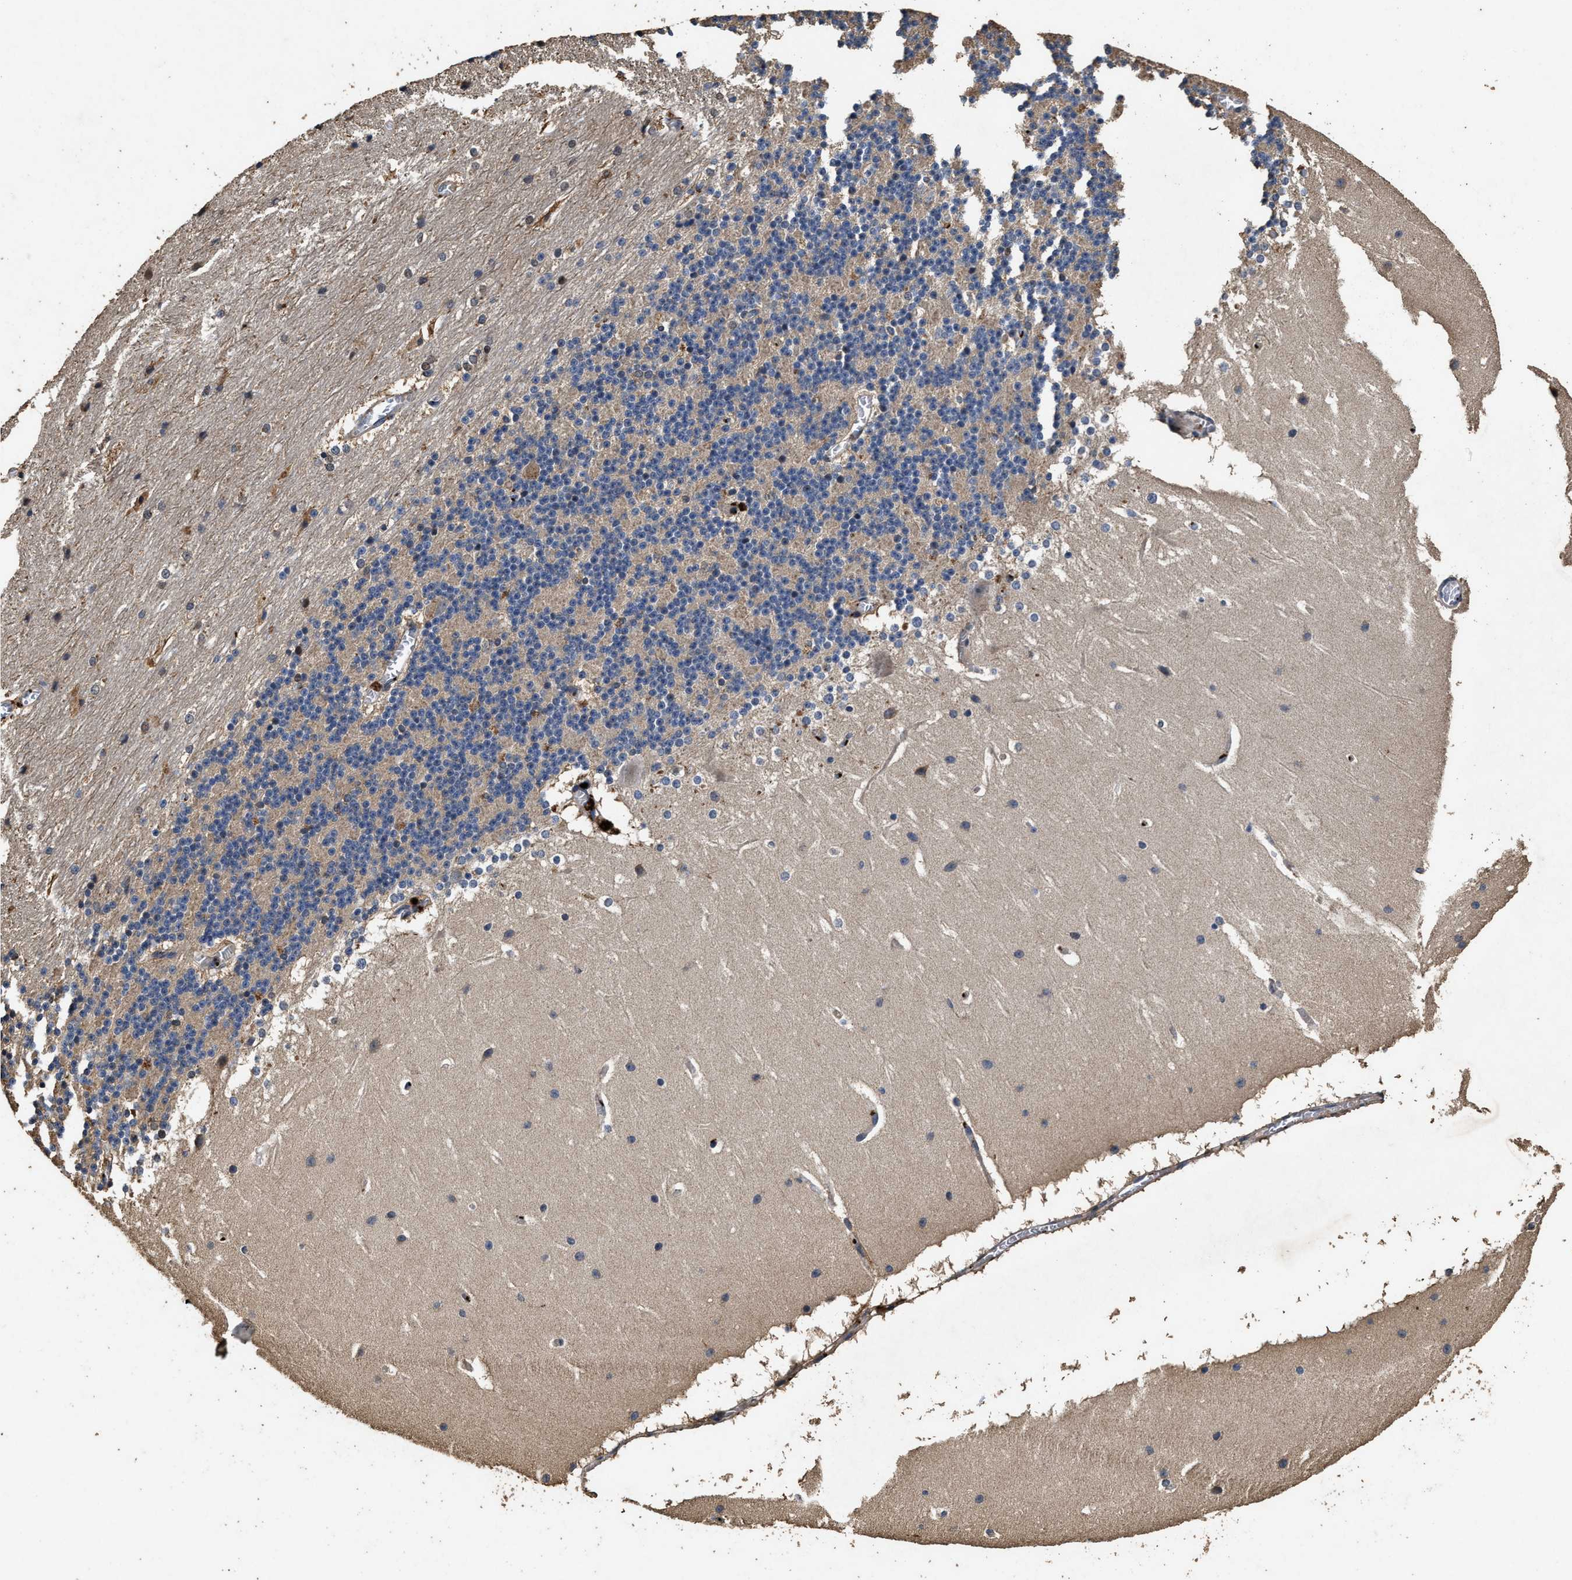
{"staining": {"intensity": "negative", "quantity": "none", "location": "none"}, "tissue": "cerebellum", "cell_type": "Cells in granular layer", "image_type": "normal", "snomed": [{"axis": "morphology", "description": "Normal tissue, NOS"}, {"axis": "topography", "description": "Cerebellum"}], "caption": "Normal cerebellum was stained to show a protein in brown. There is no significant staining in cells in granular layer. Brightfield microscopy of immunohistochemistry (IHC) stained with DAB (brown) and hematoxylin (blue), captured at high magnification.", "gene": "TPST2", "patient": {"sex": "female", "age": 19}}